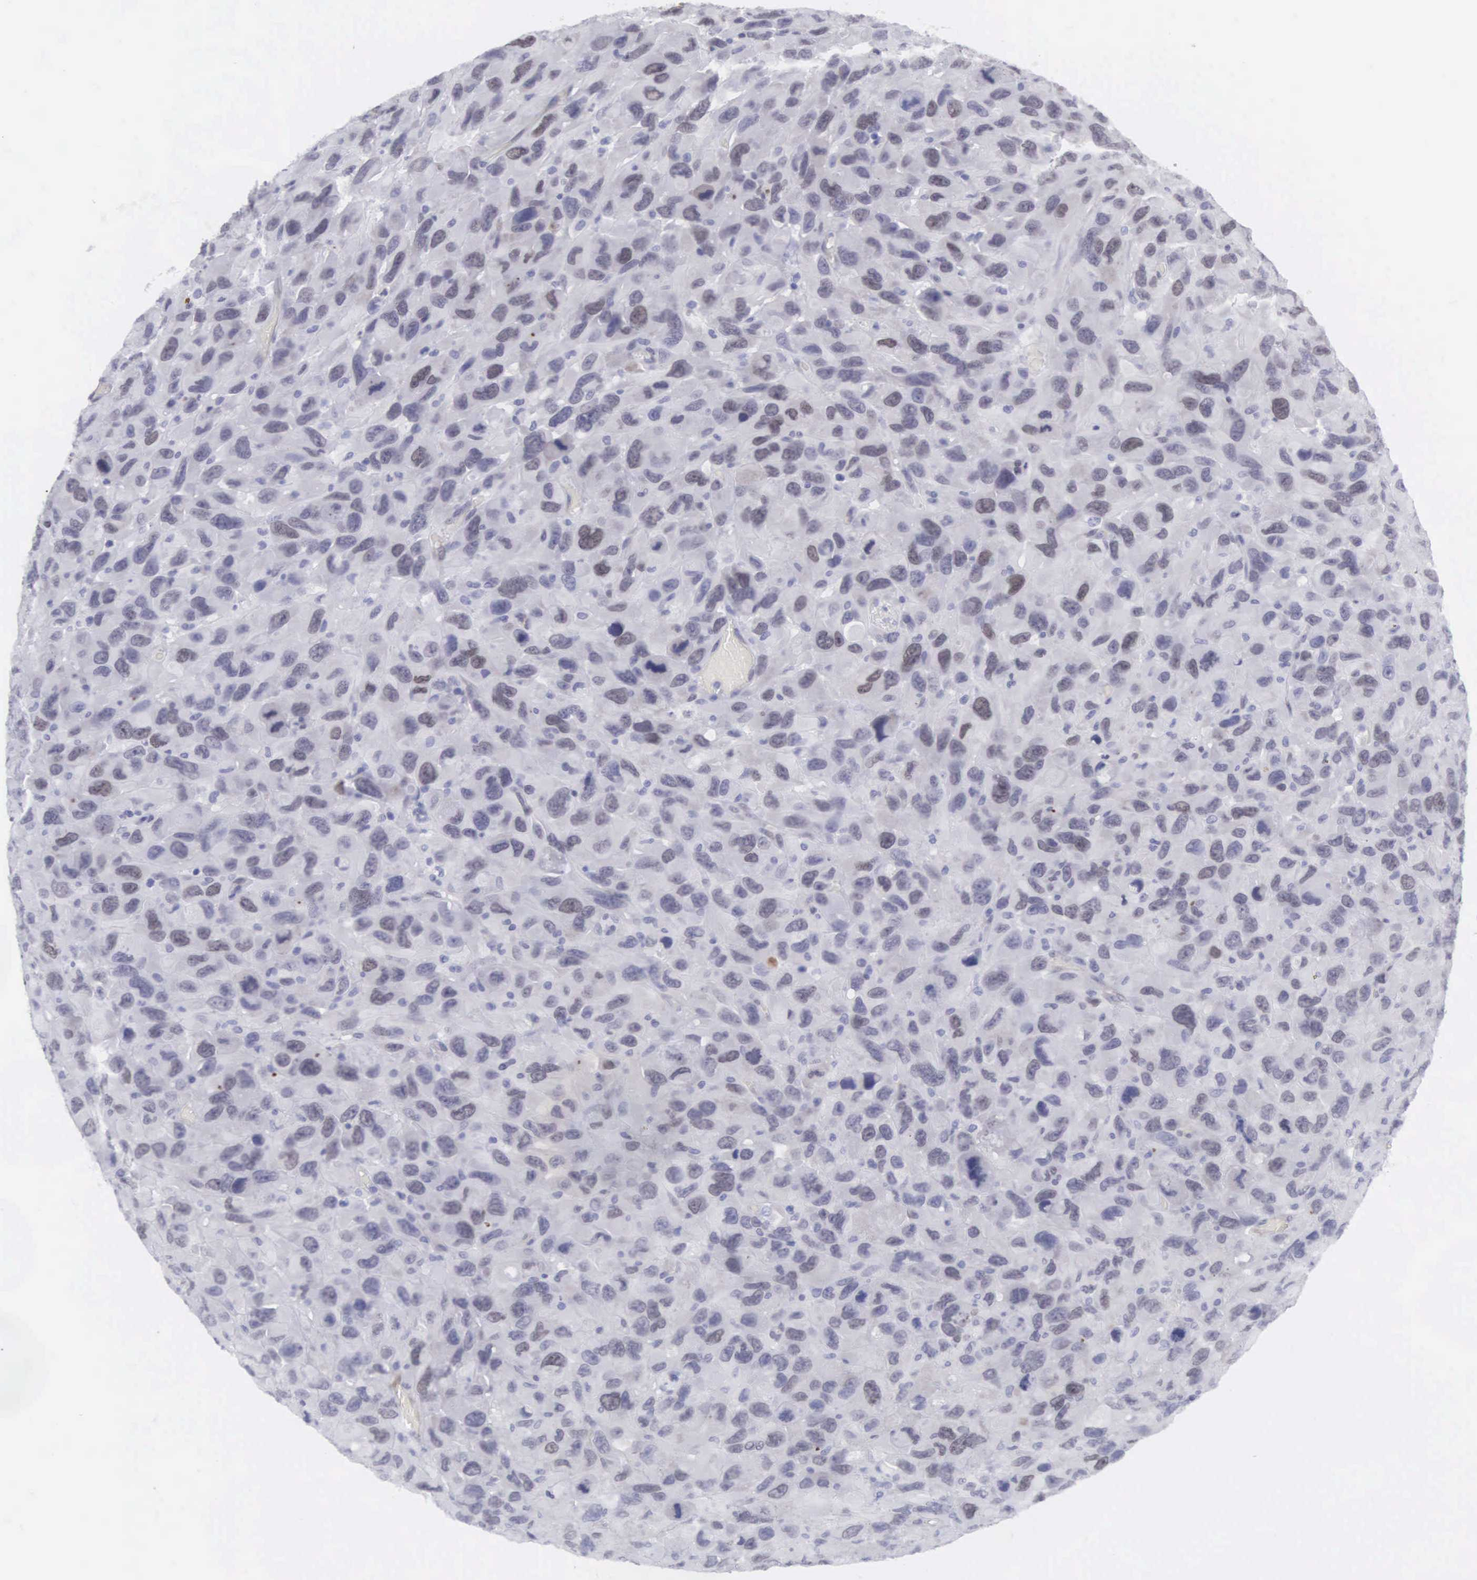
{"staining": {"intensity": "negative", "quantity": "none", "location": "none"}, "tissue": "renal cancer", "cell_type": "Tumor cells", "image_type": "cancer", "snomed": [{"axis": "morphology", "description": "Adenocarcinoma, NOS"}, {"axis": "topography", "description": "Kidney"}], "caption": "Immunohistochemistry of human renal adenocarcinoma shows no staining in tumor cells.", "gene": "SOX11", "patient": {"sex": "male", "age": 79}}